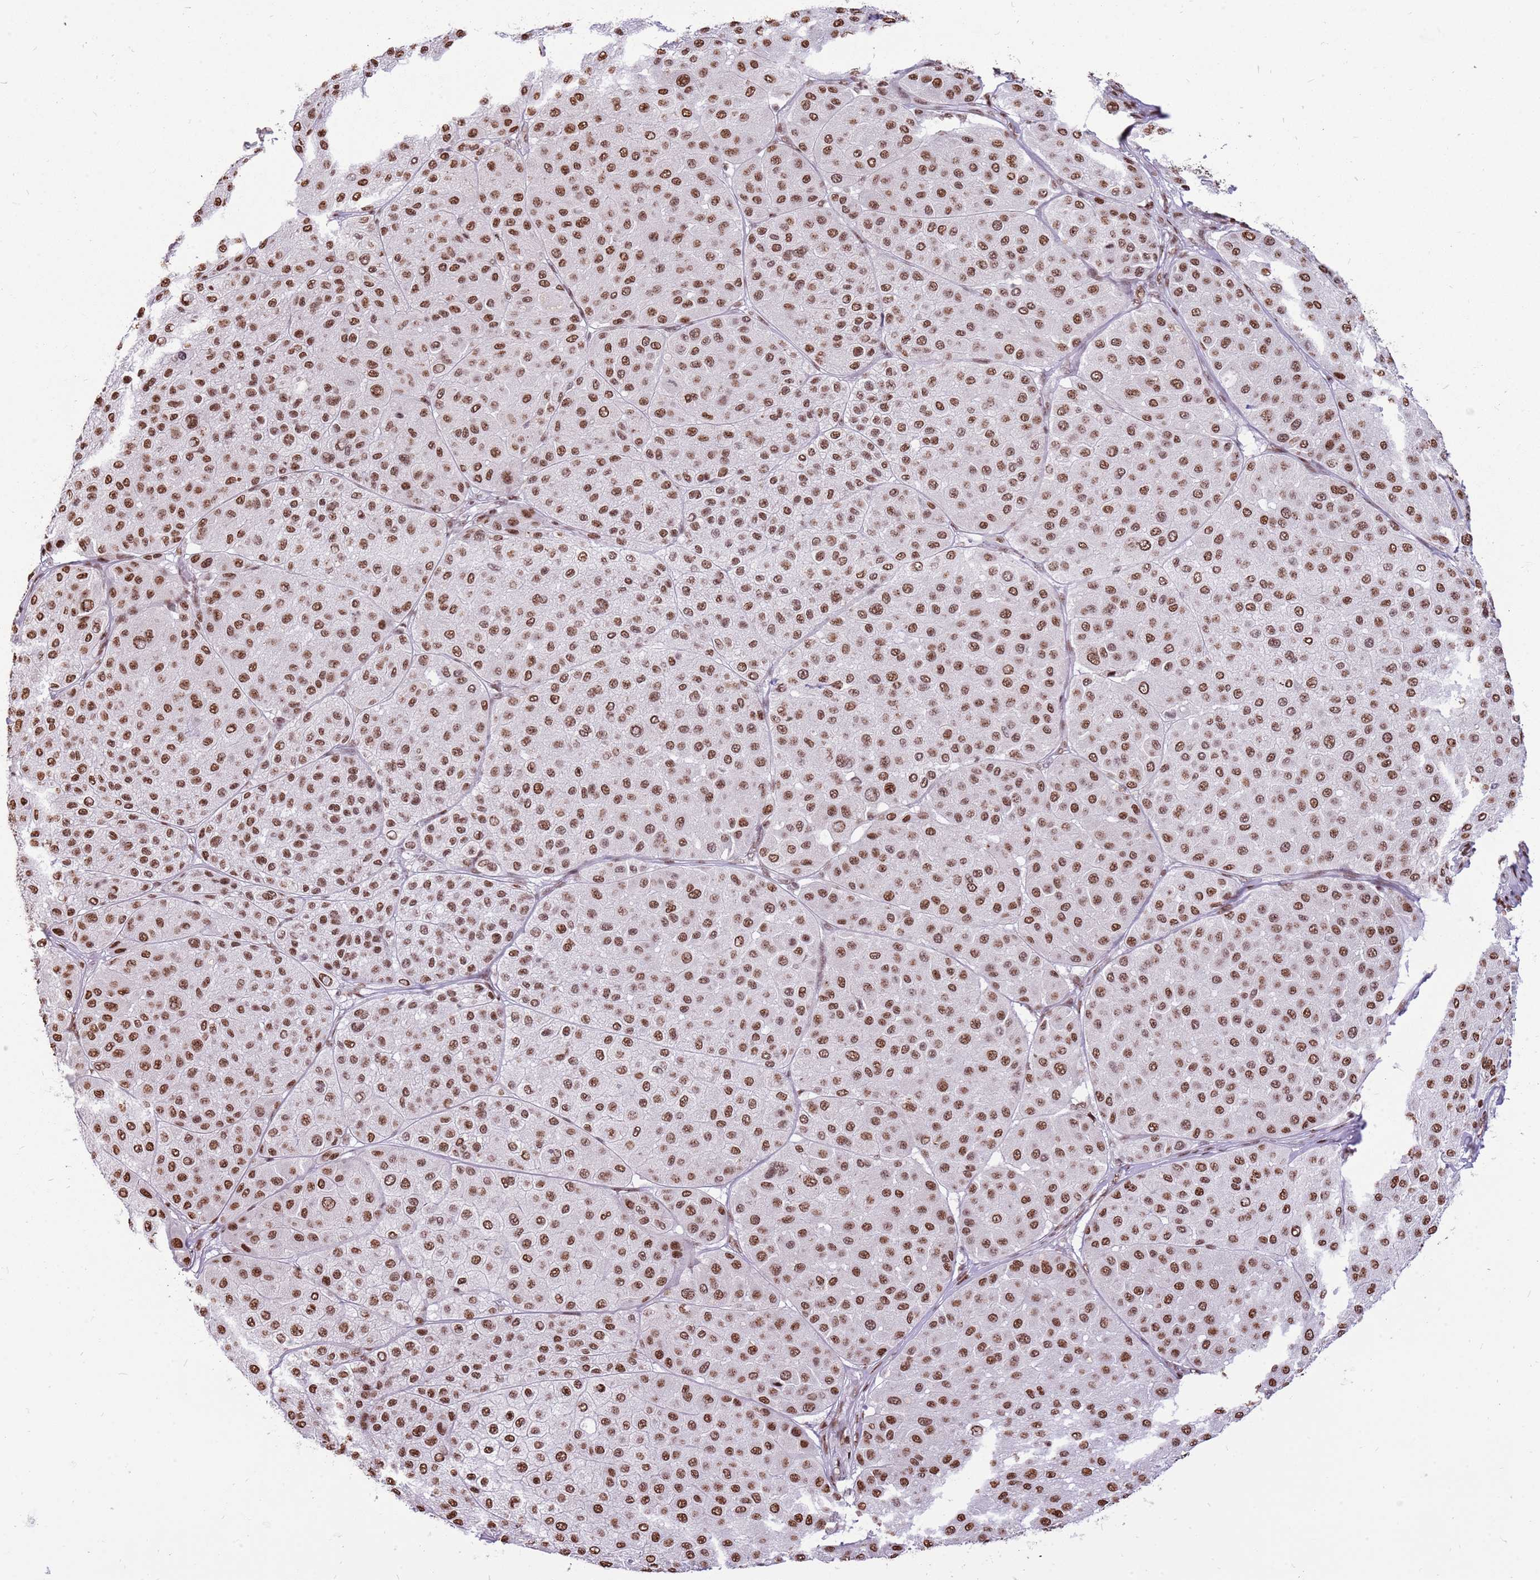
{"staining": {"intensity": "moderate", "quantity": ">75%", "location": "nuclear"}, "tissue": "melanoma", "cell_type": "Tumor cells", "image_type": "cancer", "snomed": [{"axis": "morphology", "description": "Malignant melanoma, Metastatic site"}, {"axis": "topography", "description": "Smooth muscle"}], "caption": "DAB immunohistochemical staining of malignant melanoma (metastatic site) displays moderate nuclear protein positivity in approximately >75% of tumor cells.", "gene": "WASHC4", "patient": {"sex": "male", "age": 41}}